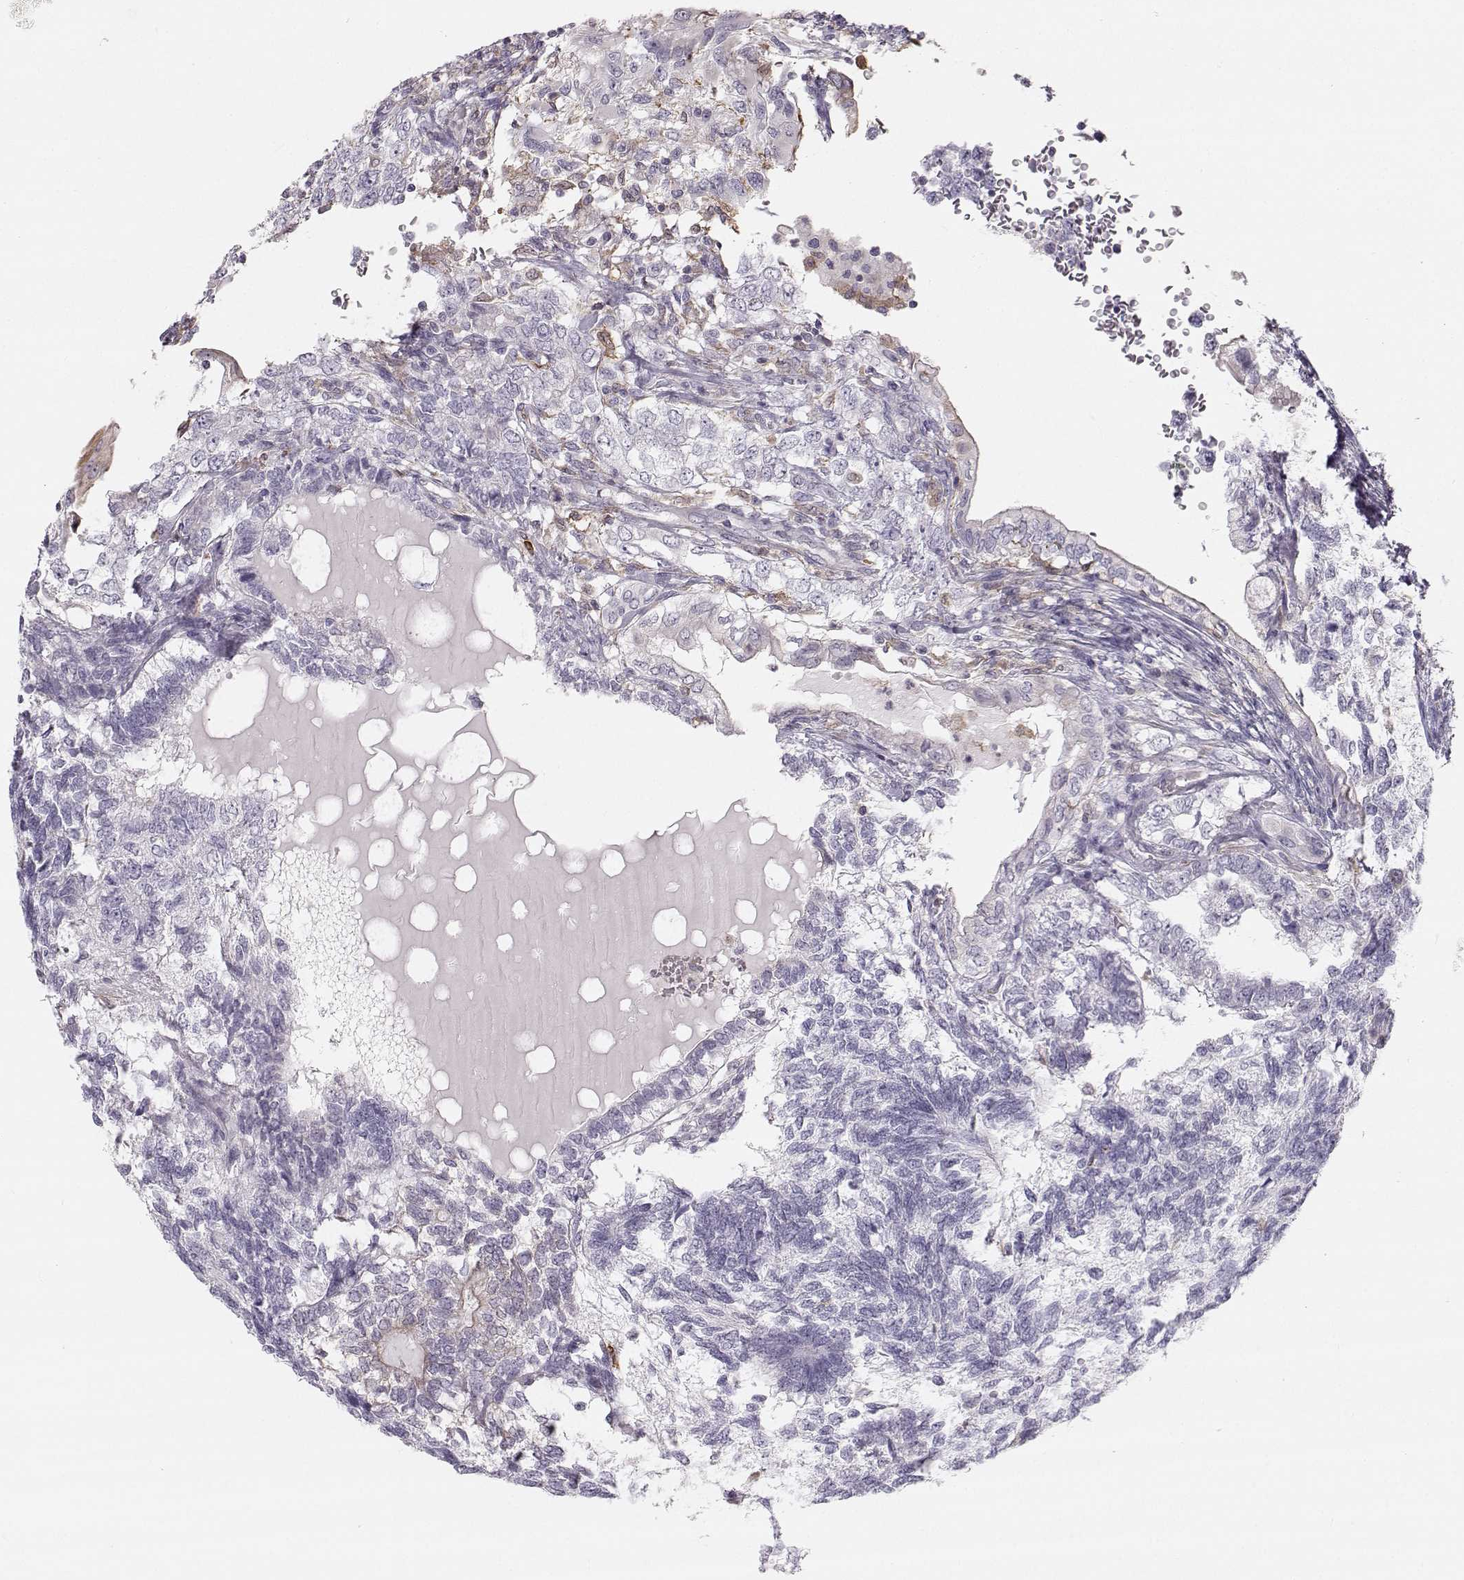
{"staining": {"intensity": "negative", "quantity": "none", "location": "none"}, "tissue": "testis cancer", "cell_type": "Tumor cells", "image_type": "cancer", "snomed": [{"axis": "morphology", "description": "Seminoma, NOS"}, {"axis": "morphology", "description": "Carcinoma, Embryonal, NOS"}, {"axis": "topography", "description": "Testis"}], "caption": "High magnification brightfield microscopy of testis embryonal carcinoma stained with DAB (brown) and counterstained with hematoxylin (blue): tumor cells show no significant expression. (DAB IHC, high magnification).", "gene": "RUNDC3A", "patient": {"sex": "male", "age": 41}}